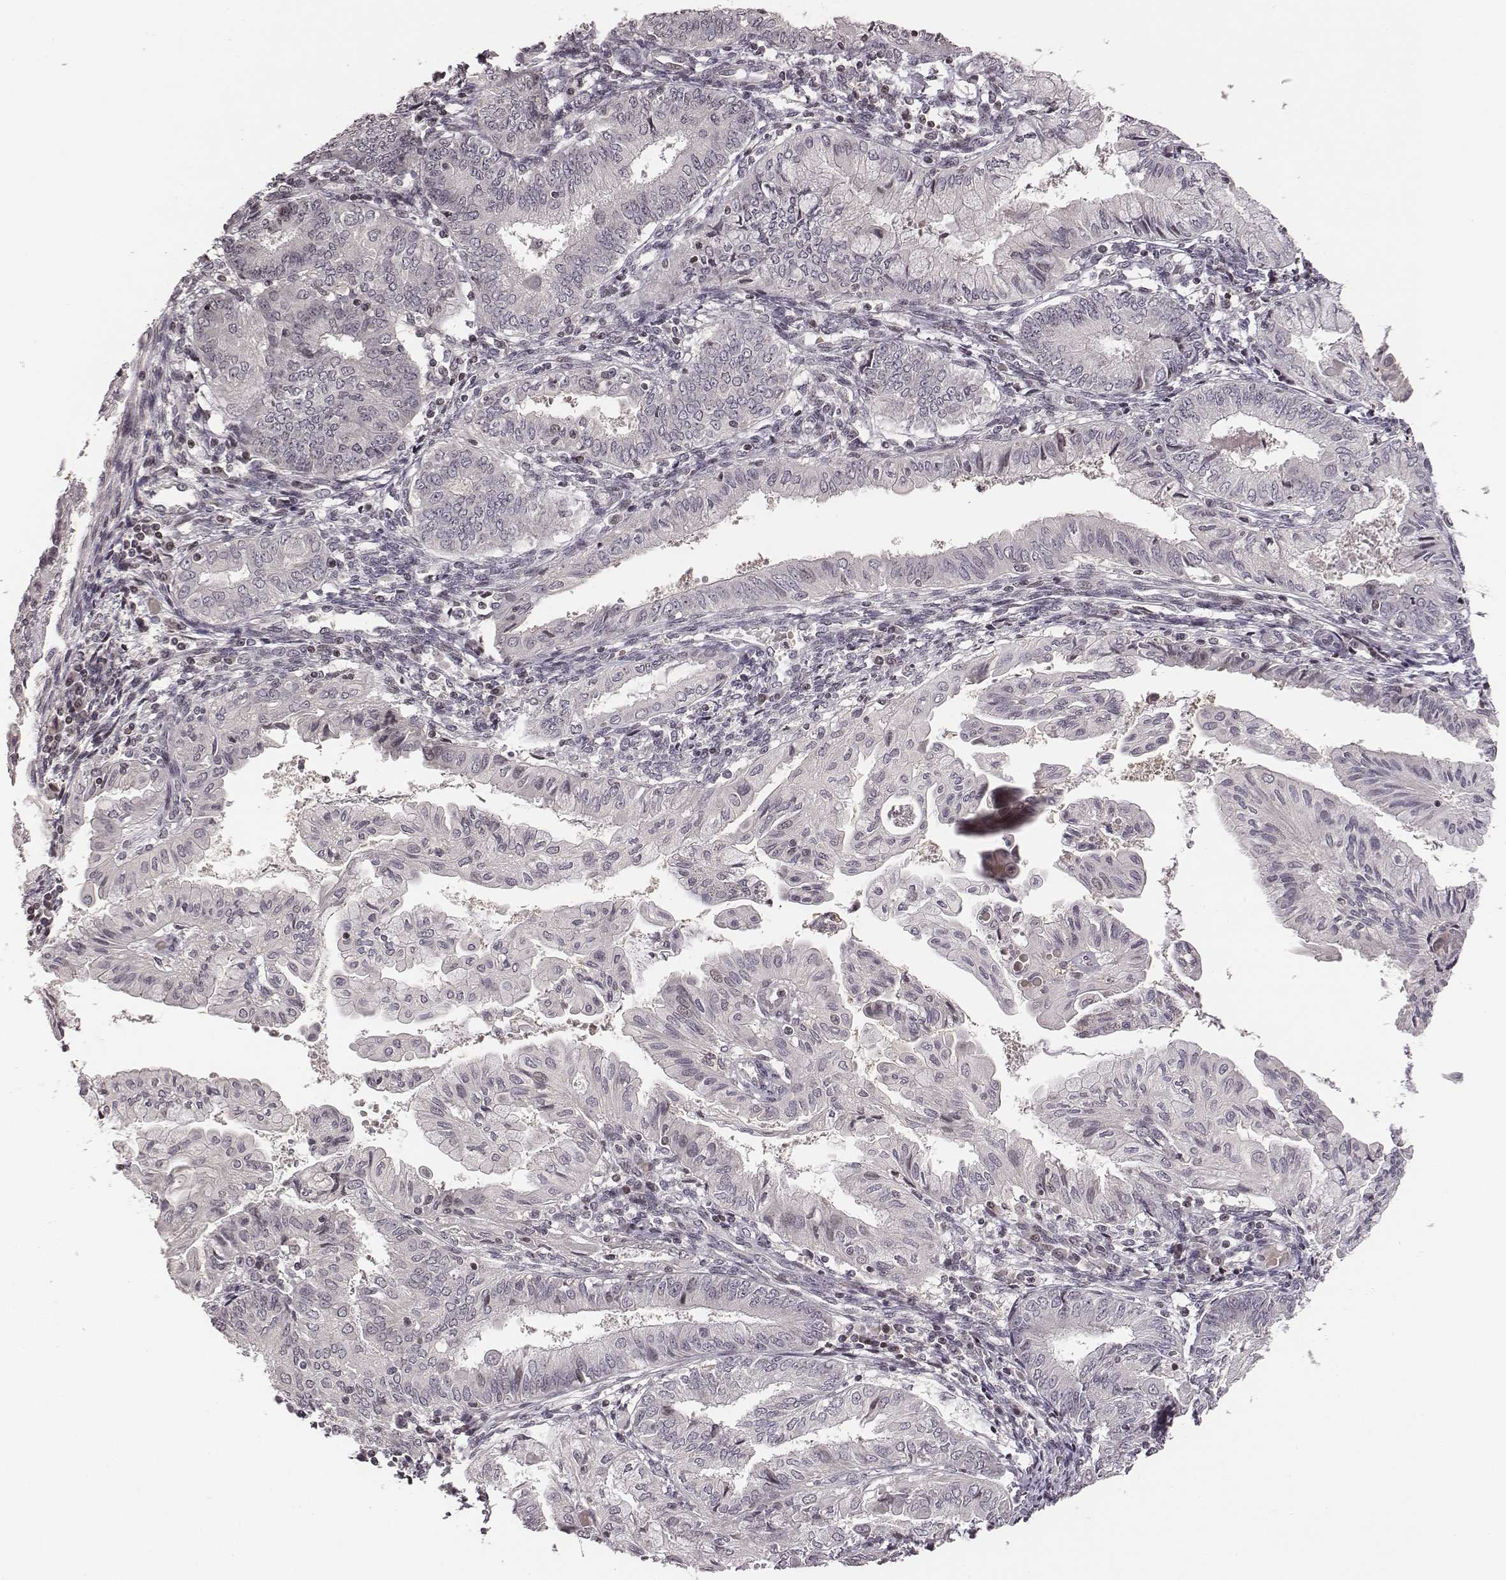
{"staining": {"intensity": "negative", "quantity": "none", "location": "none"}, "tissue": "endometrial cancer", "cell_type": "Tumor cells", "image_type": "cancer", "snomed": [{"axis": "morphology", "description": "Adenocarcinoma, NOS"}, {"axis": "topography", "description": "Endometrium"}], "caption": "Tumor cells show no significant staining in adenocarcinoma (endometrial).", "gene": "GRM4", "patient": {"sex": "female", "age": 68}}